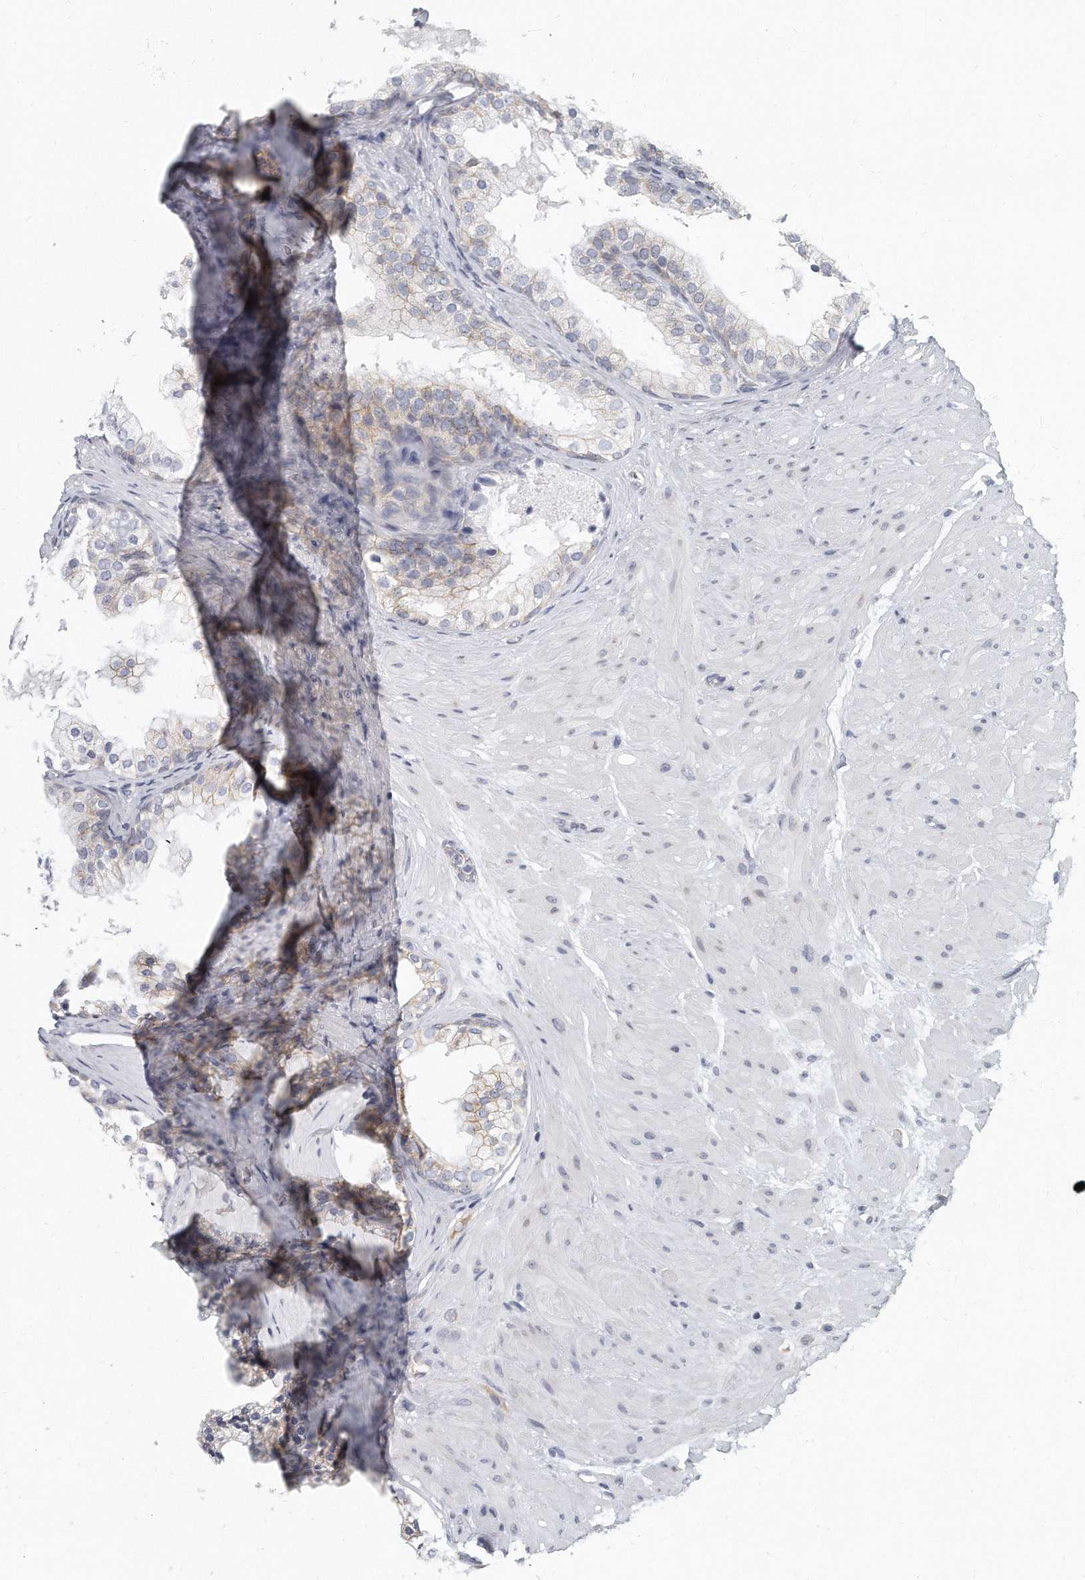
{"staining": {"intensity": "negative", "quantity": "none", "location": "none"}, "tissue": "prostate cancer", "cell_type": "Tumor cells", "image_type": "cancer", "snomed": [{"axis": "morphology", "description": "Adenocarcinoma, Low grade"}, {"axis": "topography", "description": "Prostate"}], "caption": "This histopathology image is of prostate cancer stained with IHC to label a protein in brown with the nuclei are counter-stained blue. There is no expression in tumor cells. The staining is performed using DAB (3,3'-diaminobenzidine) brown chromogen with nuclei counter-stained in using hematoxylin.", "gene": "PLEKHA6", "patient": {"sex": "male", "age": 69}}